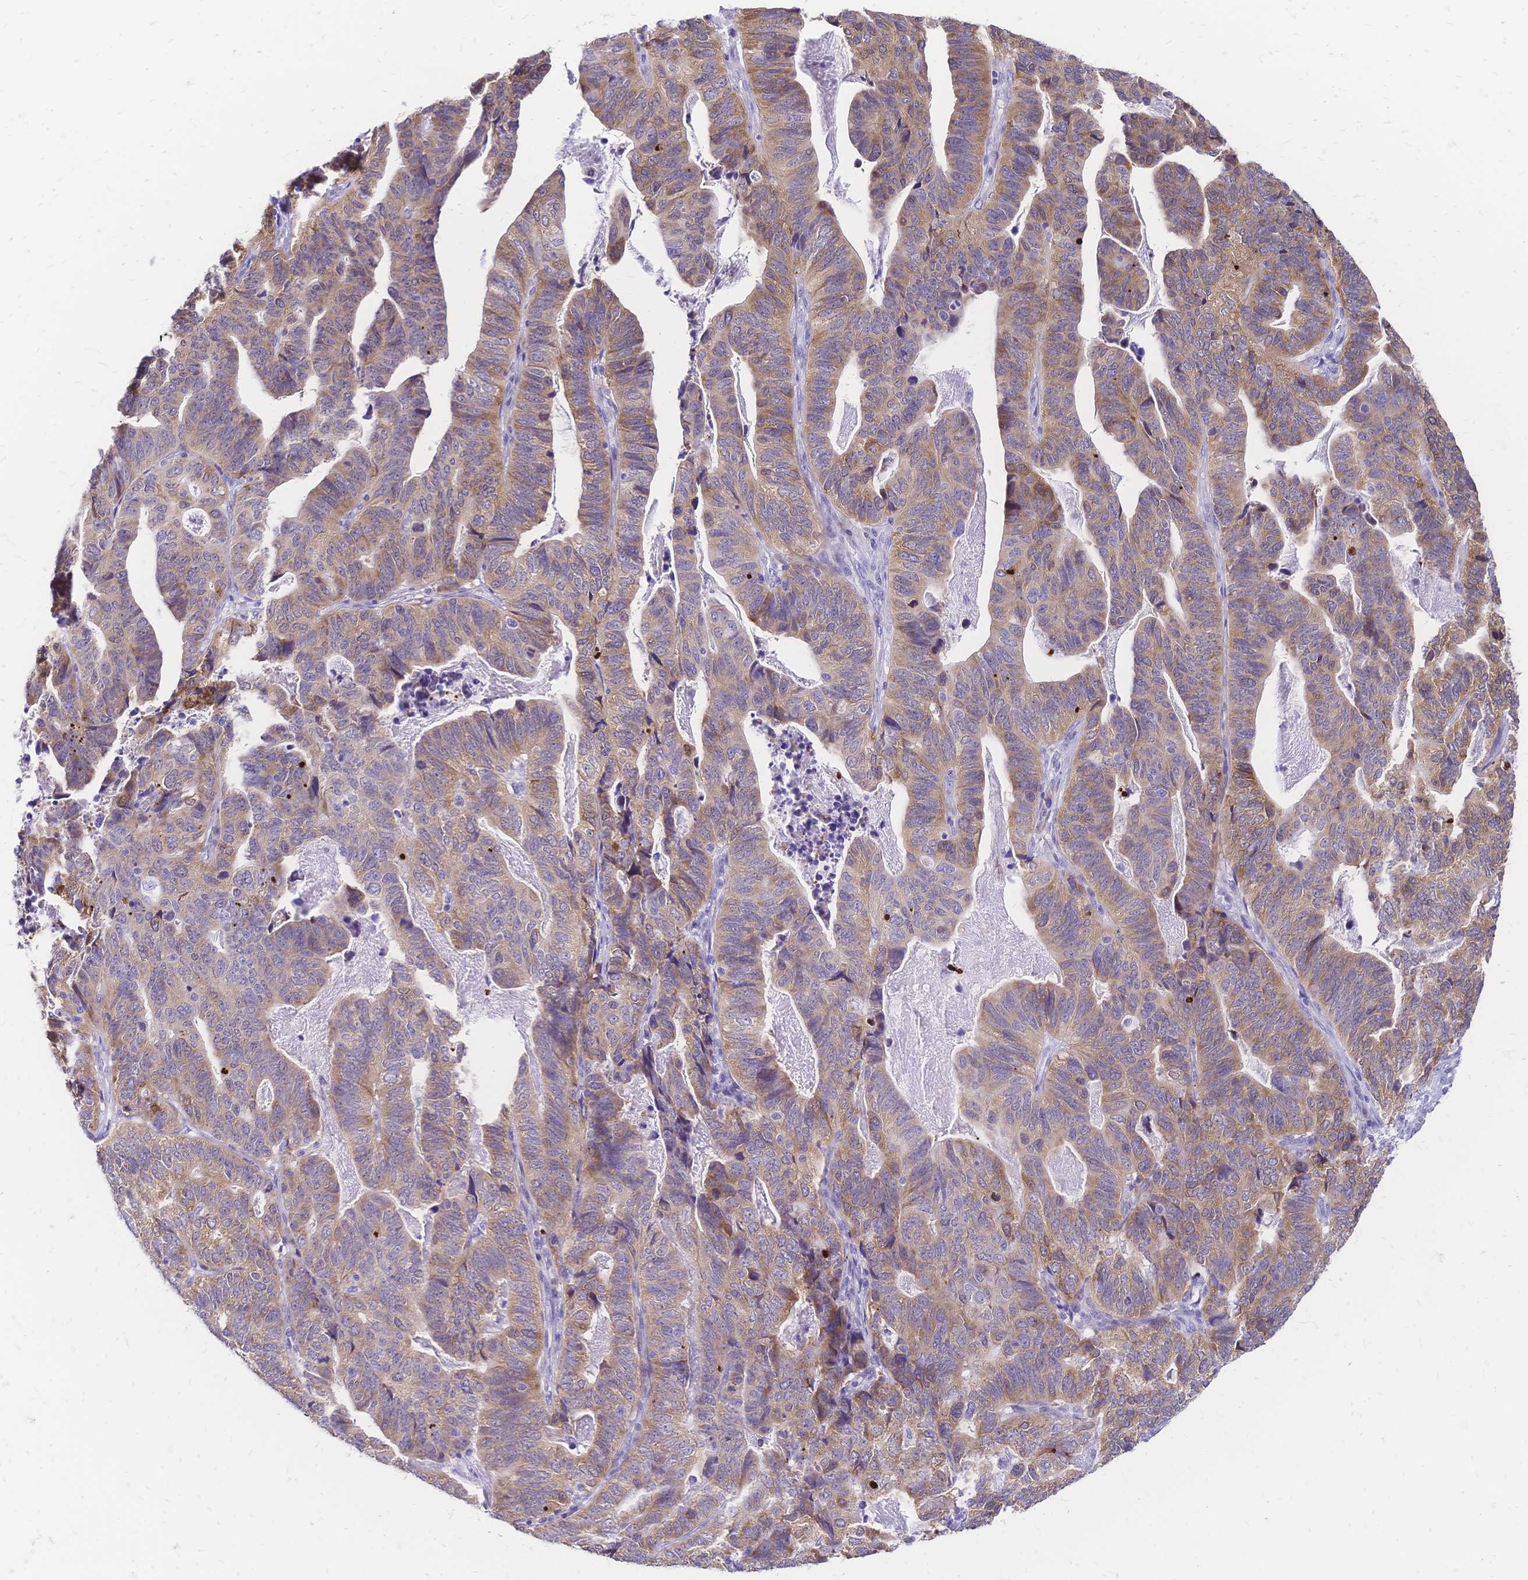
{"staining": {"intensity": "moderate", "quantity": ">75%", "location": "cytoplasmic/membranous"}, "tissue": "stomach cancer", "cell_type": "Tumor cells", "image_type": "cancer", "snomed": [{"axis": "morphology", "description": "Adenocarcinoma, NOS"}, {"axis": "topography", "description": "Stomach, upper"}], "caption": "Protein positivity by immunohistochemistry (IHC) displays moderate cytoplasmic/membranous positivity in about >75% of tumor cells in stomach adenocarcinoma.", "gene": "GRB7", "patient": {"sex": "female", "age": 67}}